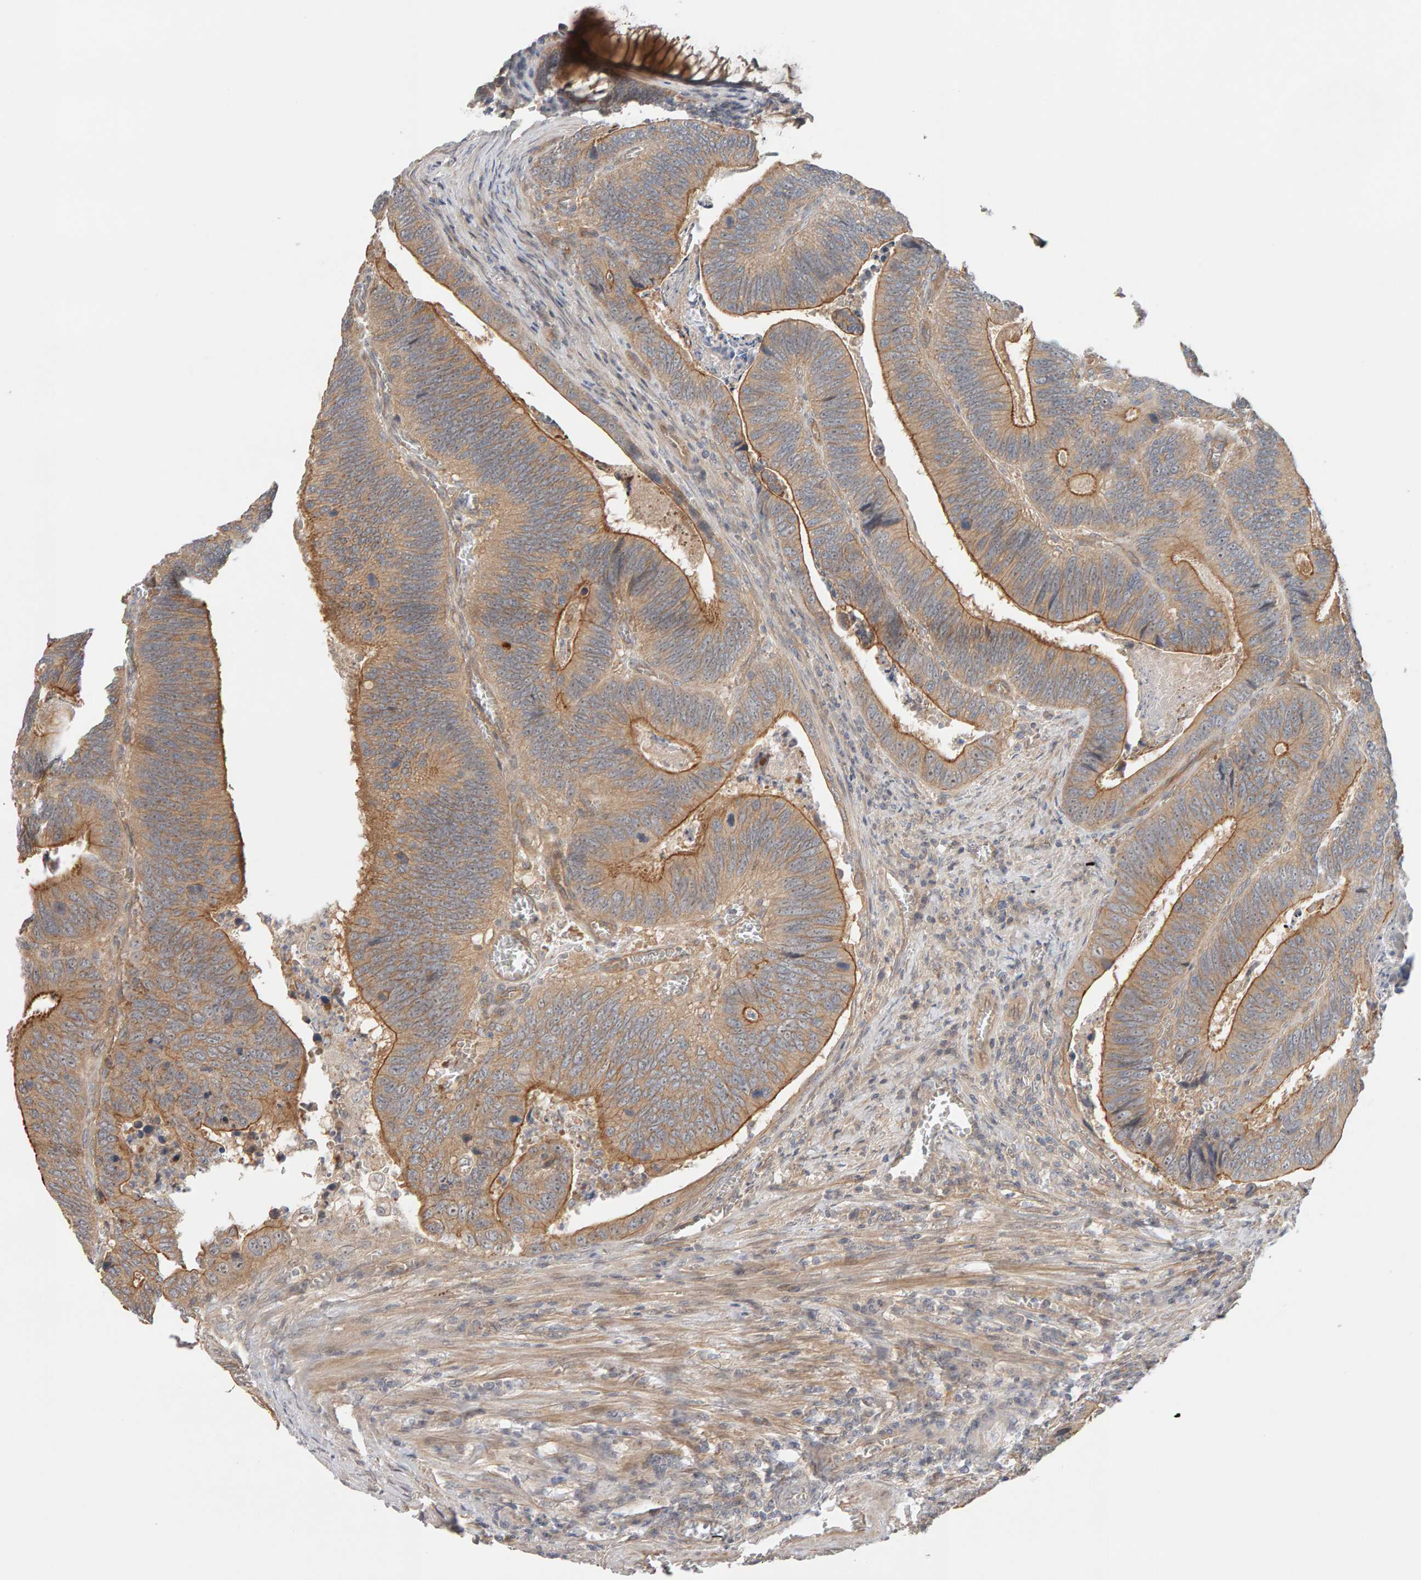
{"staining": {"intensity": "moderate", "quantity": ">75%", "location": "cytoplasmic/membranous"}, "tissue": "colorectal cancer", "cell_type": "Tumor cells", "image_type": "cancer", "snomed": [{"axis": "morphology", "description": "Inflammation, NOS"}, {"axis": "morphology", "description": "Adenocarcinoma, NOS"}, {"axis": "topography", "description": "Colon"}], "caption": "Adenocarcinoma (colorectal) was stained to show a protein in brown. There is medium levels of moderate cytoplasmic/membranous staining in approximately >75% of tumor cells.", "gene": "PPP1R16A", "patient": {"sex": "male", "age": 72}}